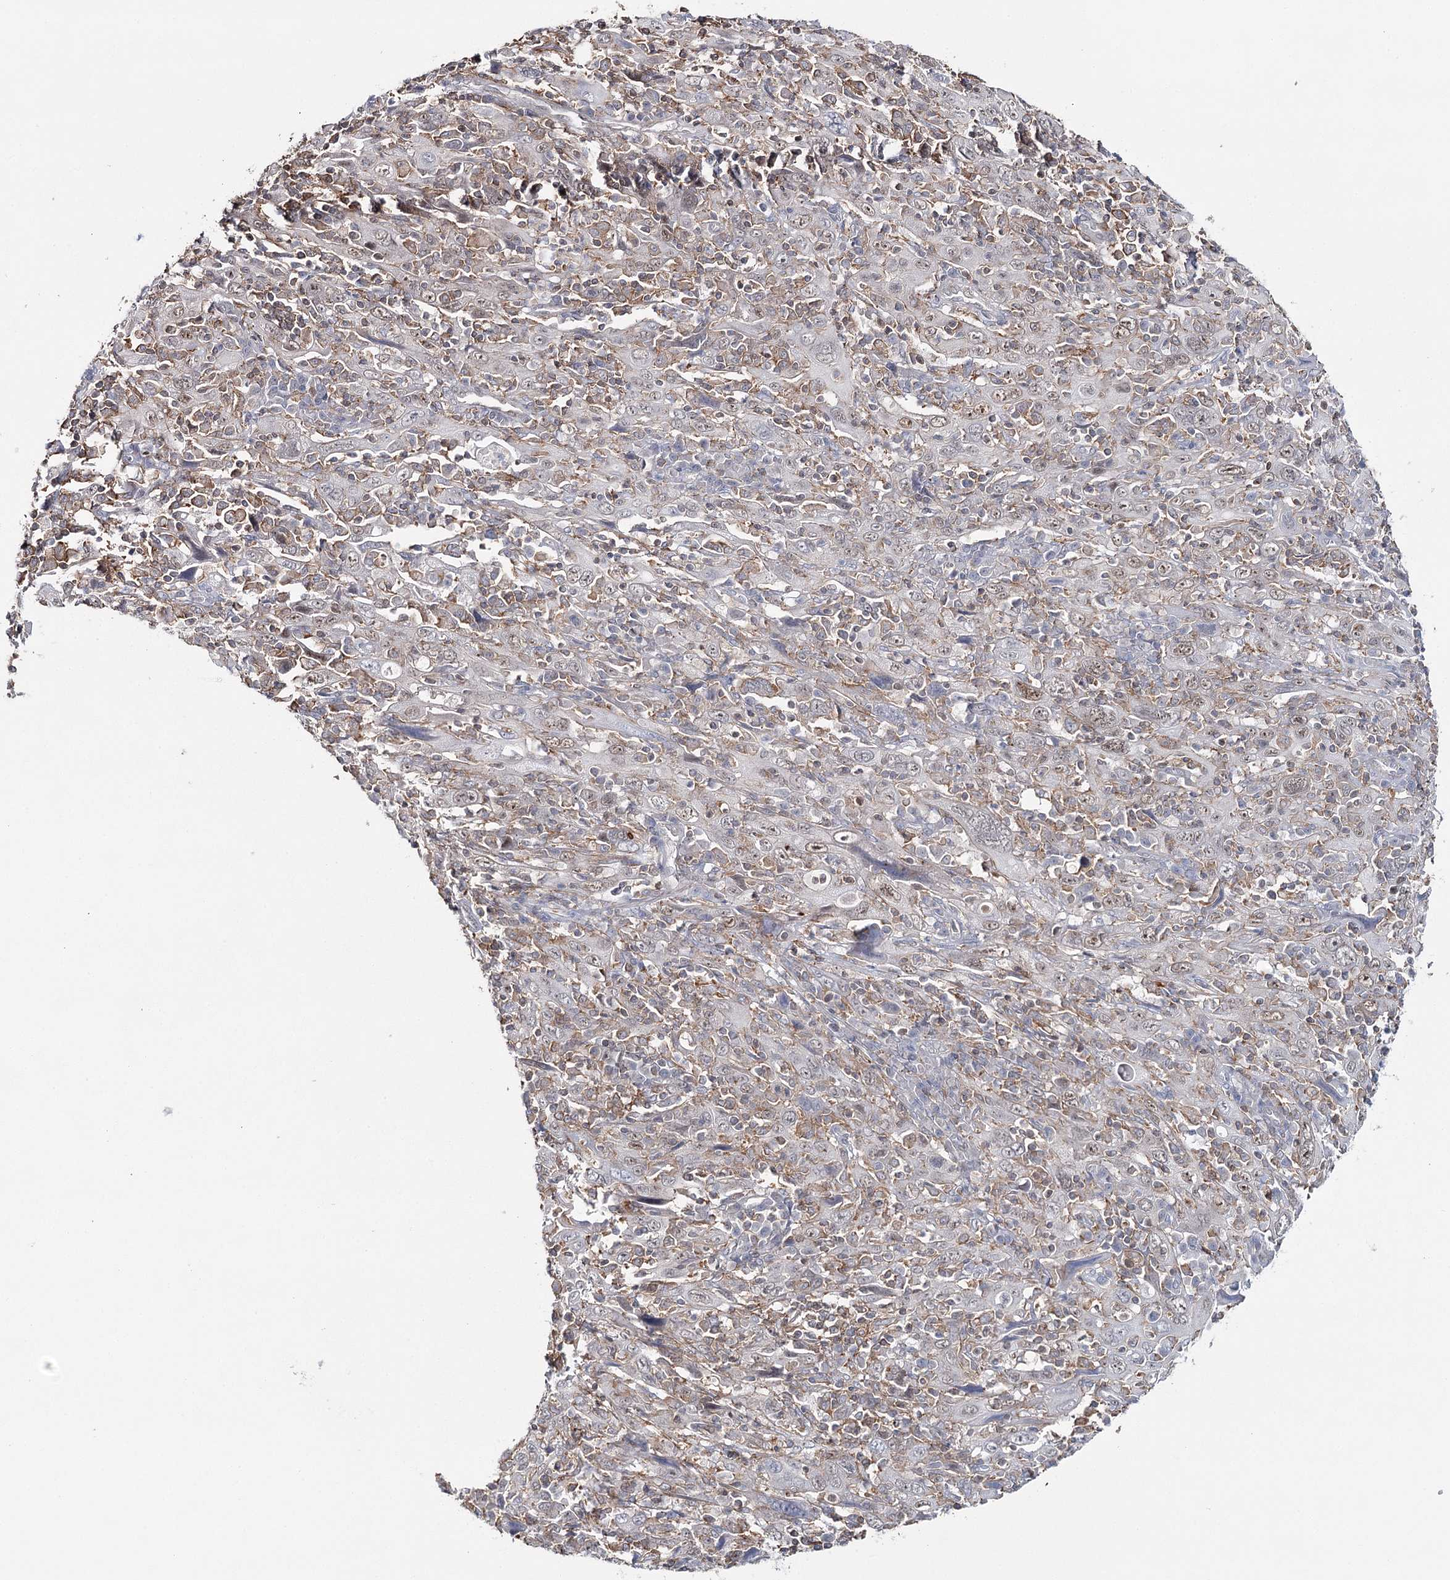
{"staining": {"intensity": "weak", "quantity": "<25%", "location": "nuclear"}, "tissue": "cervical cancer", "cell_type": "Tumor cells", "image_type": "cancer", "snomed": [{"axis": "morphology", "description": "Squamous cell carcinoma, NOS"}, {"axis": "topography", "description": "Cervix"}], "caption": "A high-resolution photomicrograph shows IHC staining of cervical cancer, which shows no significant expression in tumor cells.", "gene": "ZC3H8", "patient": {"sex": "female", "age": 46}}